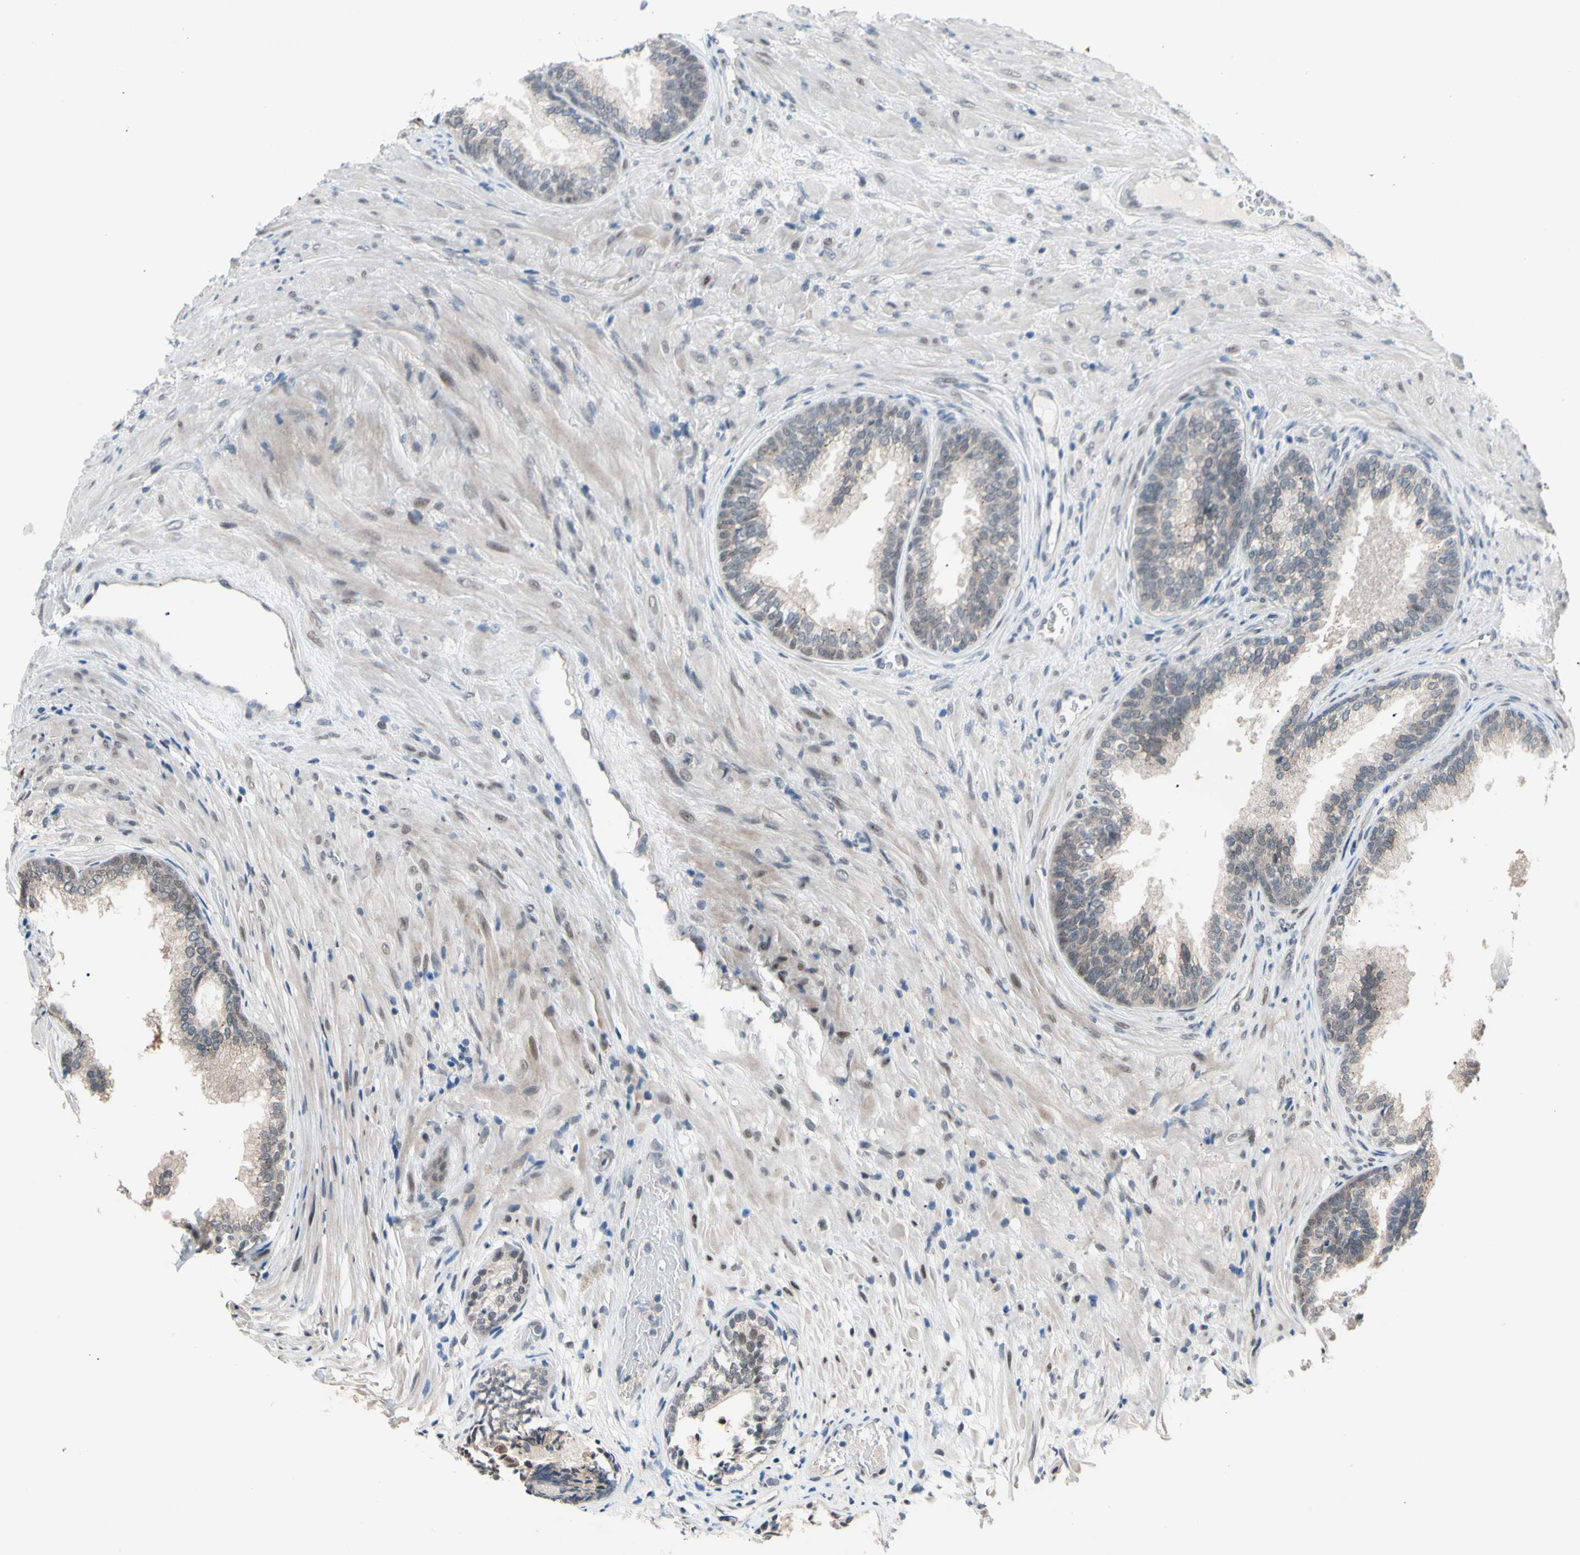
{"staining": {"intensity": "weak", "quantity": ">75%", "location": "cytoplasmic/membranous"}, "tissue": "prostate", "cell_type": "Glandular cells", "image_type": "normal", "snomed": [{"axis": "morphology", "description": "Normal tissue, NOS"}, {"axis": "topography", "description": "Prostate"}], "caption": "High-power microscopy captured an IHC micrograph of normal prostate, revealing weak cytoplasmic/membranous staining in about >75% of glandular cells. Immunohistochemistry (ihc) stains the protein of interest in brown and the nuclei are stained blue.", "gene": "NGEF", "patient": {"sex": "male", "age": 76}}